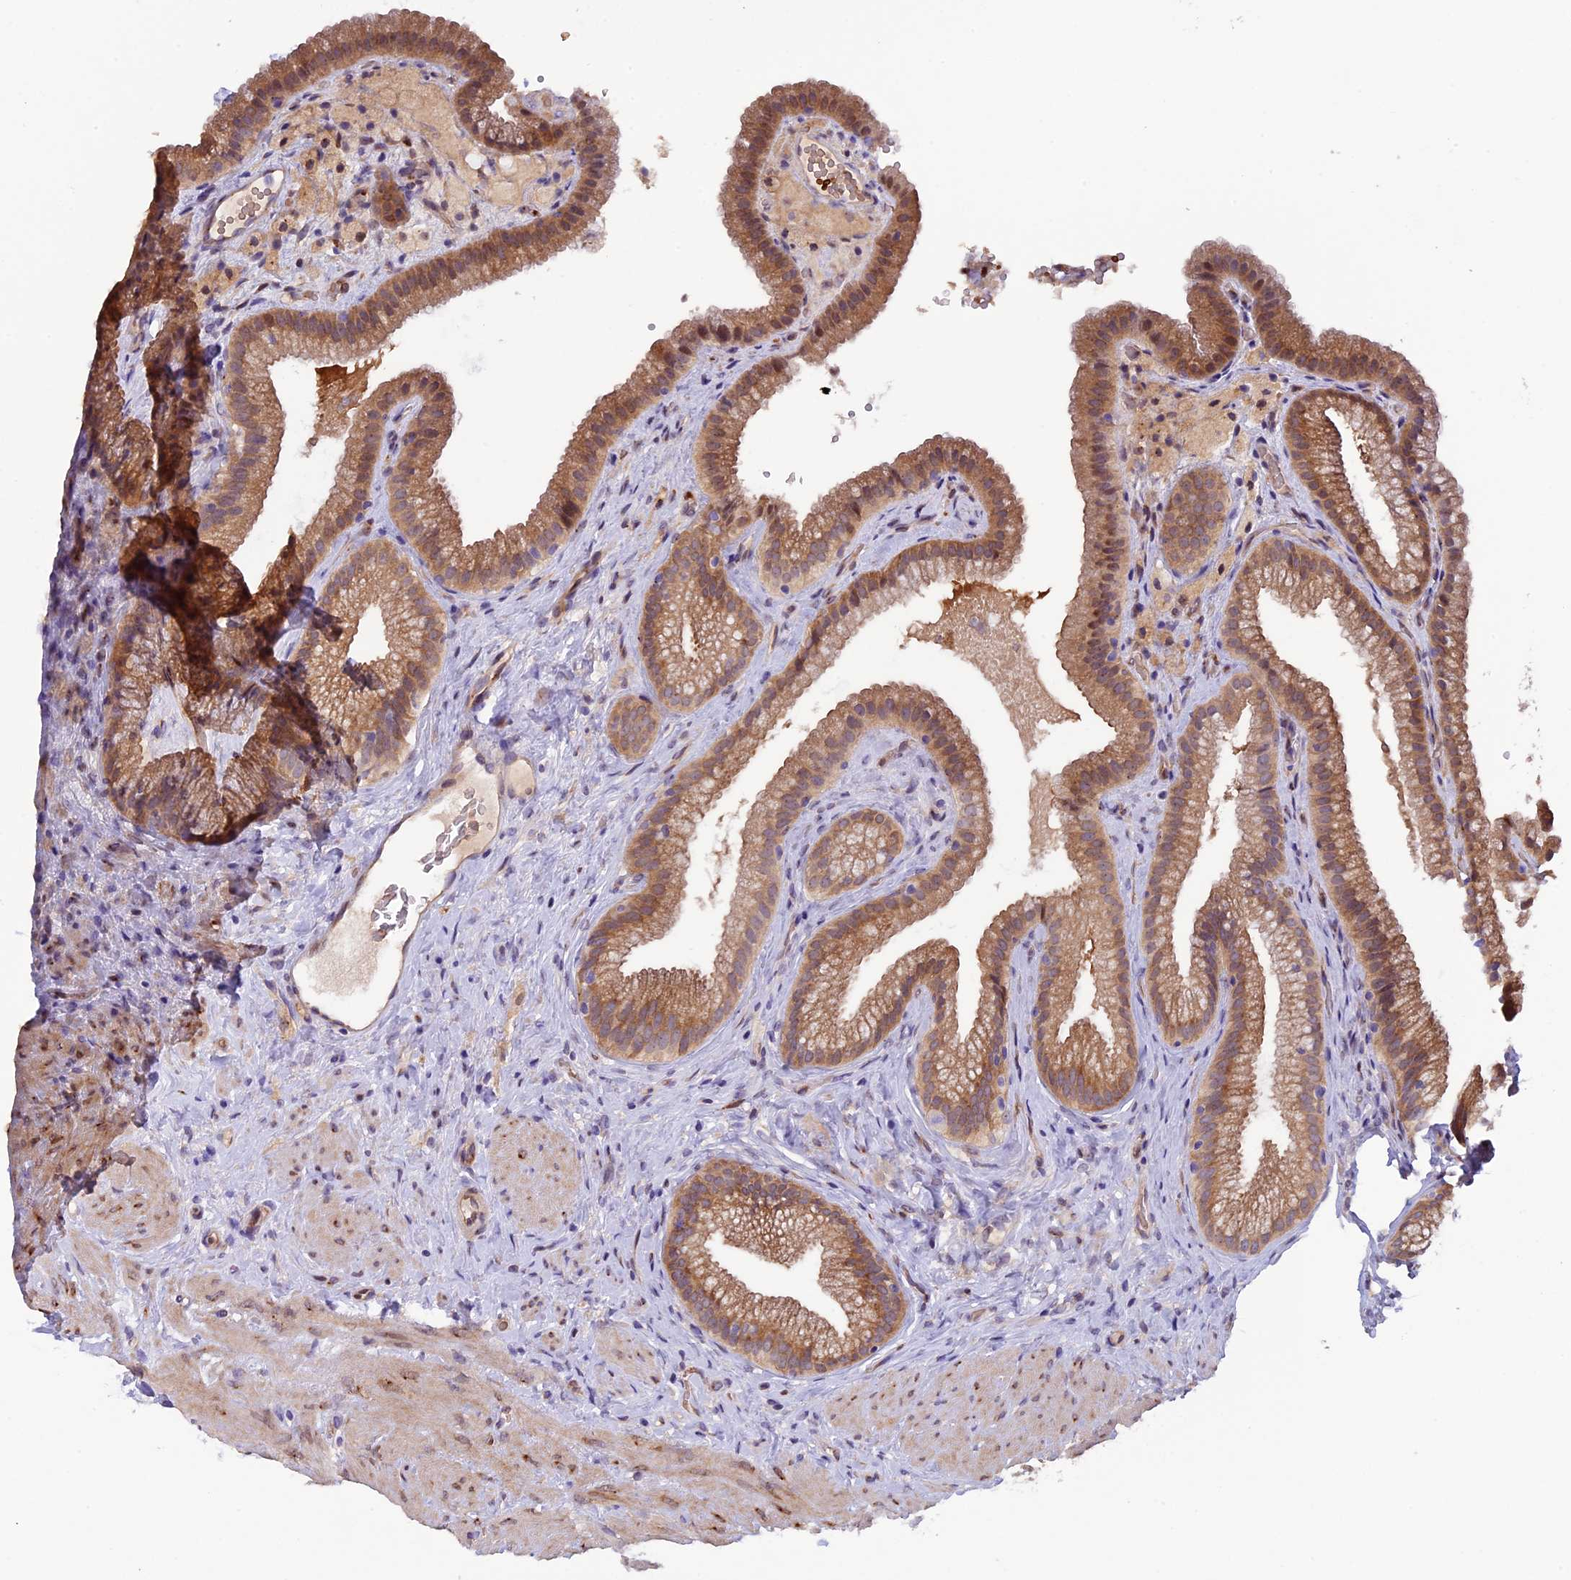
{"staining": {"intensity": "moderate", "quantity": ">75%", "location": "cytoplasmic/membranous,nuclear"}, "tissue": "gallbladder", "cell_type": "Glandular cells", "image_type": "normal", "snomed": [{"axis": "morphology", "description": "Normal tissue, NOS"}, {"axis": "morphology", "description": "Inflammation, NOS"}, {"axis": "topography", "description": "Gallbladder"}], "caption": "The immunohistochemical stain highlights moderate cytoplasmic/membranous,nuclear staining in glandular cells of normal gallbladder. (IHC, brightfield microscopy, high magnification).", "gene": "CCDC9B", "patient": {"sex": "male", "age": 51}}